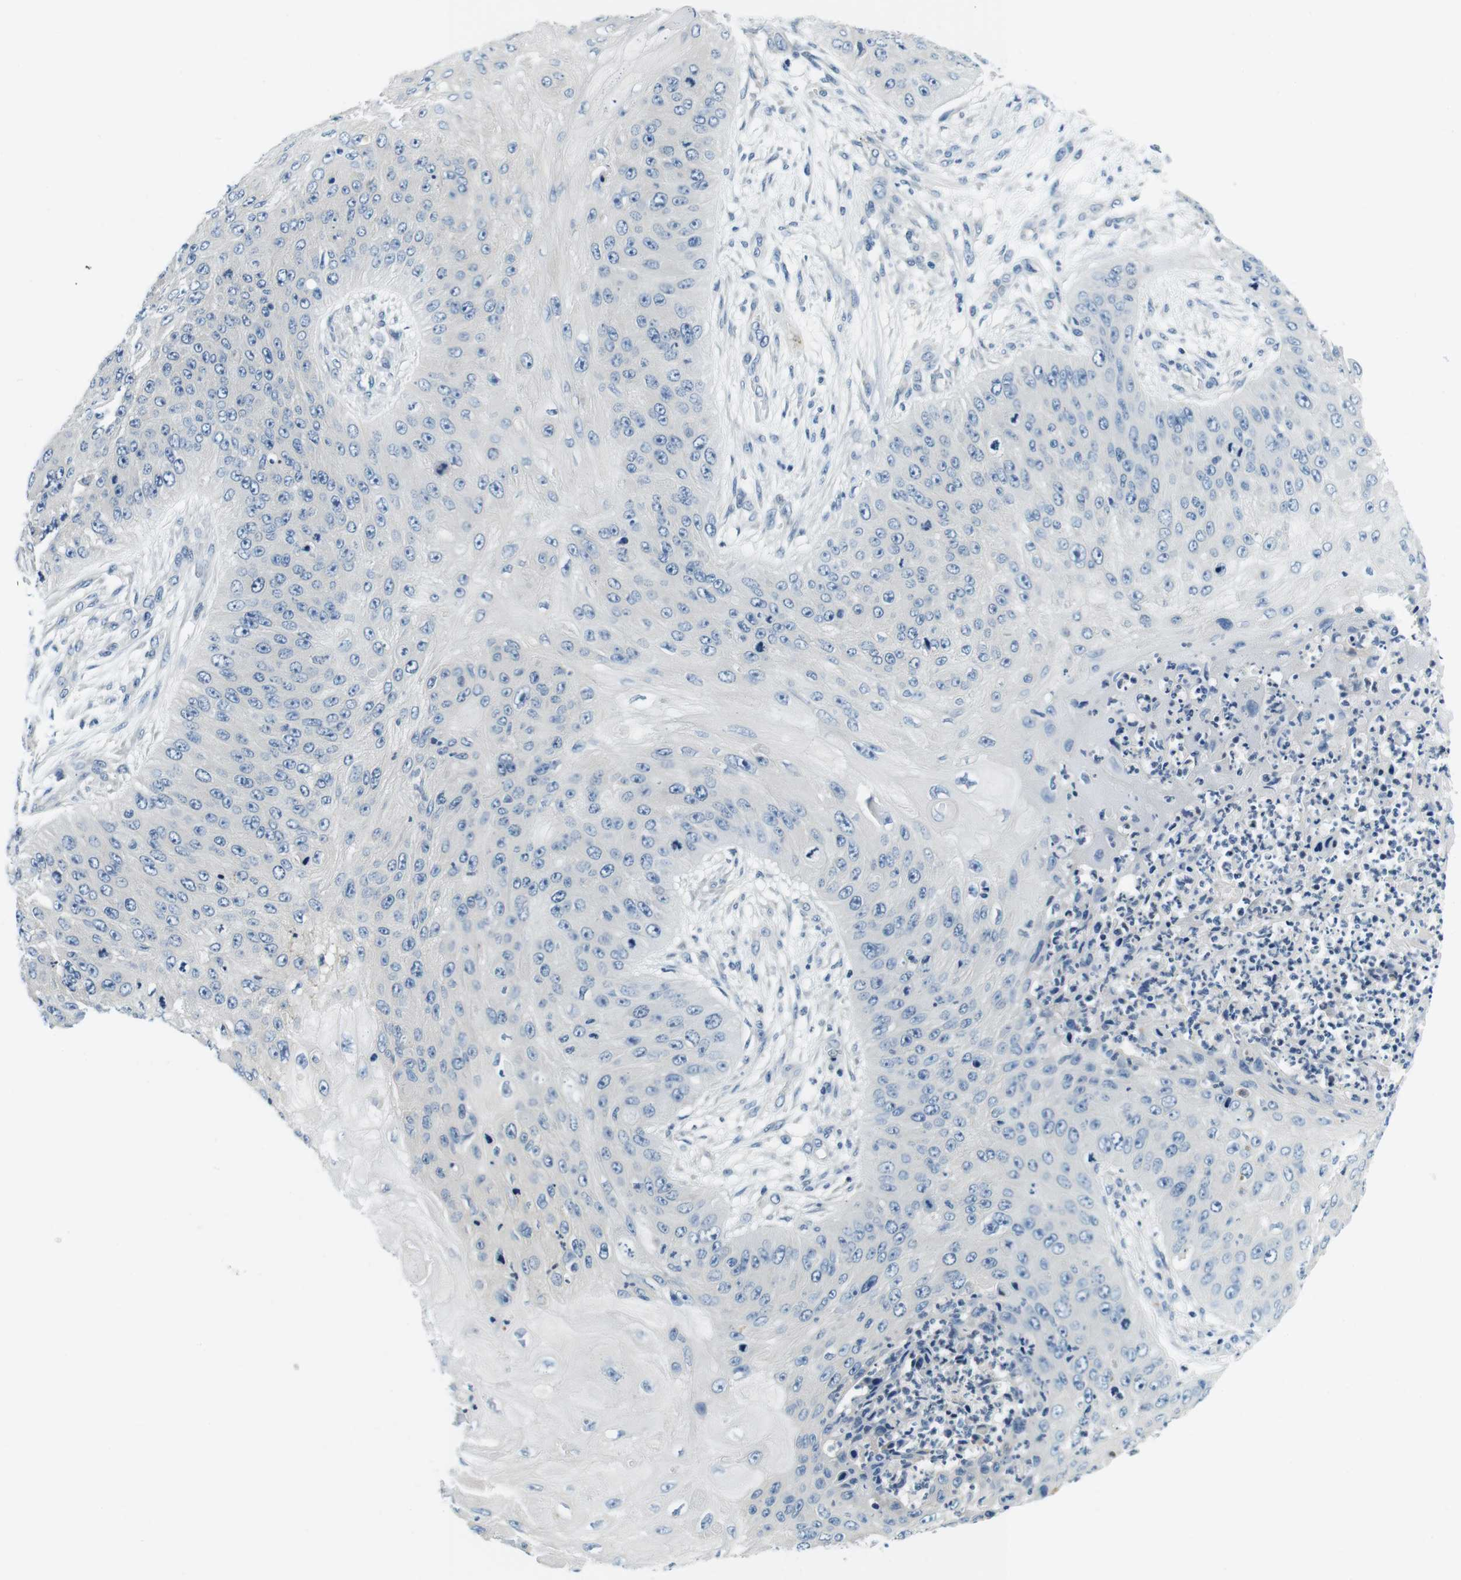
{"staining": {"intensity": "negative", "quantity": "none", "location": "none"}, "tissue": "skin cancer", "cell_type": "Tumor cells", "image_type": "cancer", "snomed": [{"axis": "morphology", "description": "Squamous cell carcinoma, NOS"}, {"axis": "topography", "description": "Skin"}], "caption": "The immunohistochemistry (IHC) photomicrograph has no significant staining in tumor cells of skin cancer tissue.", "gene": "KCNJ5", "patient": {"sex": "female", "age": 80}}